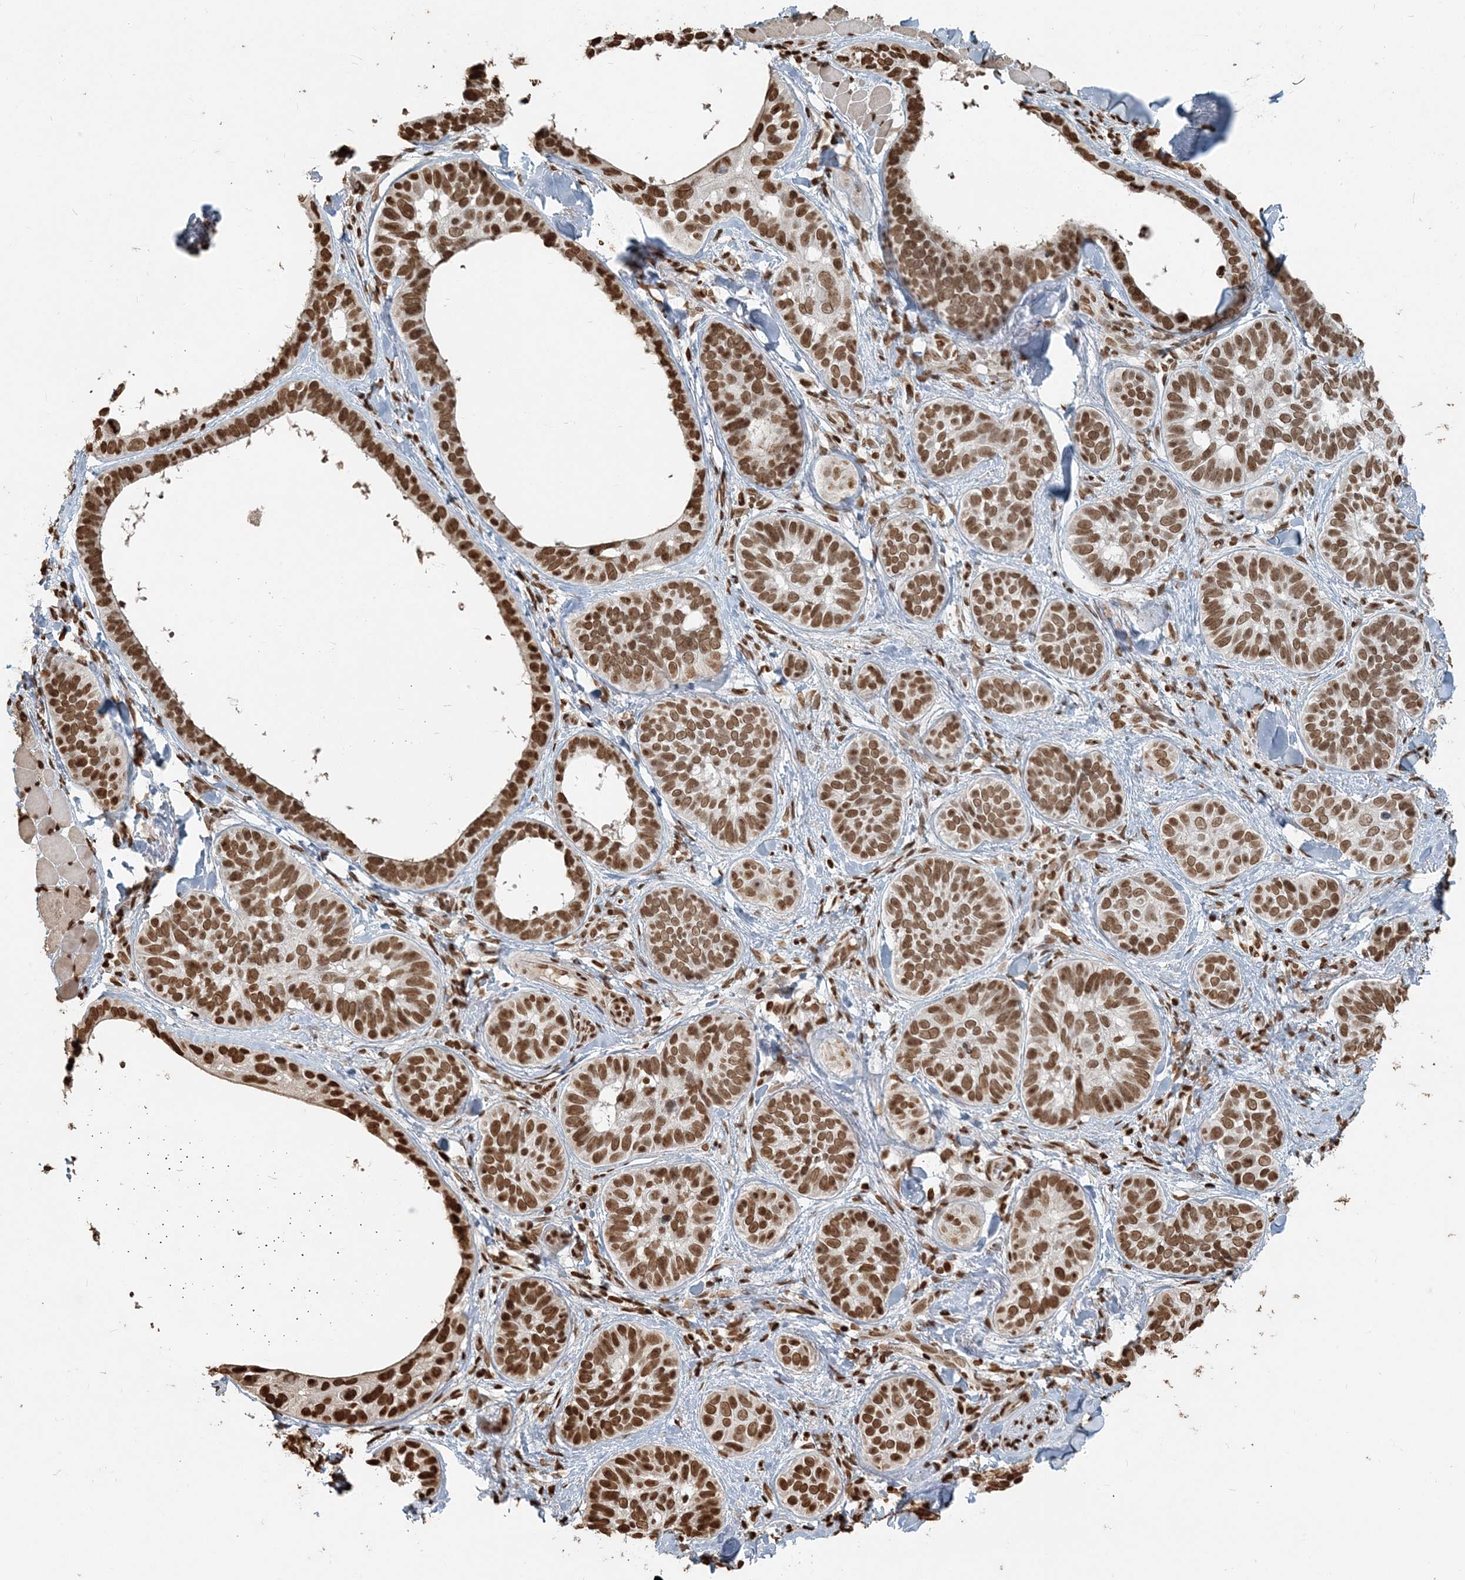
{"staining": {"intensity": "moderate", "quantity": ">75%", "location": "nuclear"}, "tissue": "skin cancer", "cell_type": "Tumor cells", "image_type": "cancer", "snomed": [{"axis": "morphology", "description": "Basal cell carcinoma"}, {"axis": "topography", "description": "Skin"}], "caption": "The image displays a brown stain indicating the presence of a protein in the nuclear of tumor cells in skin cancer (basal cell carcinoma).", "gene": "H3-3B", "patient": {"sex": "male", "age": 62}}